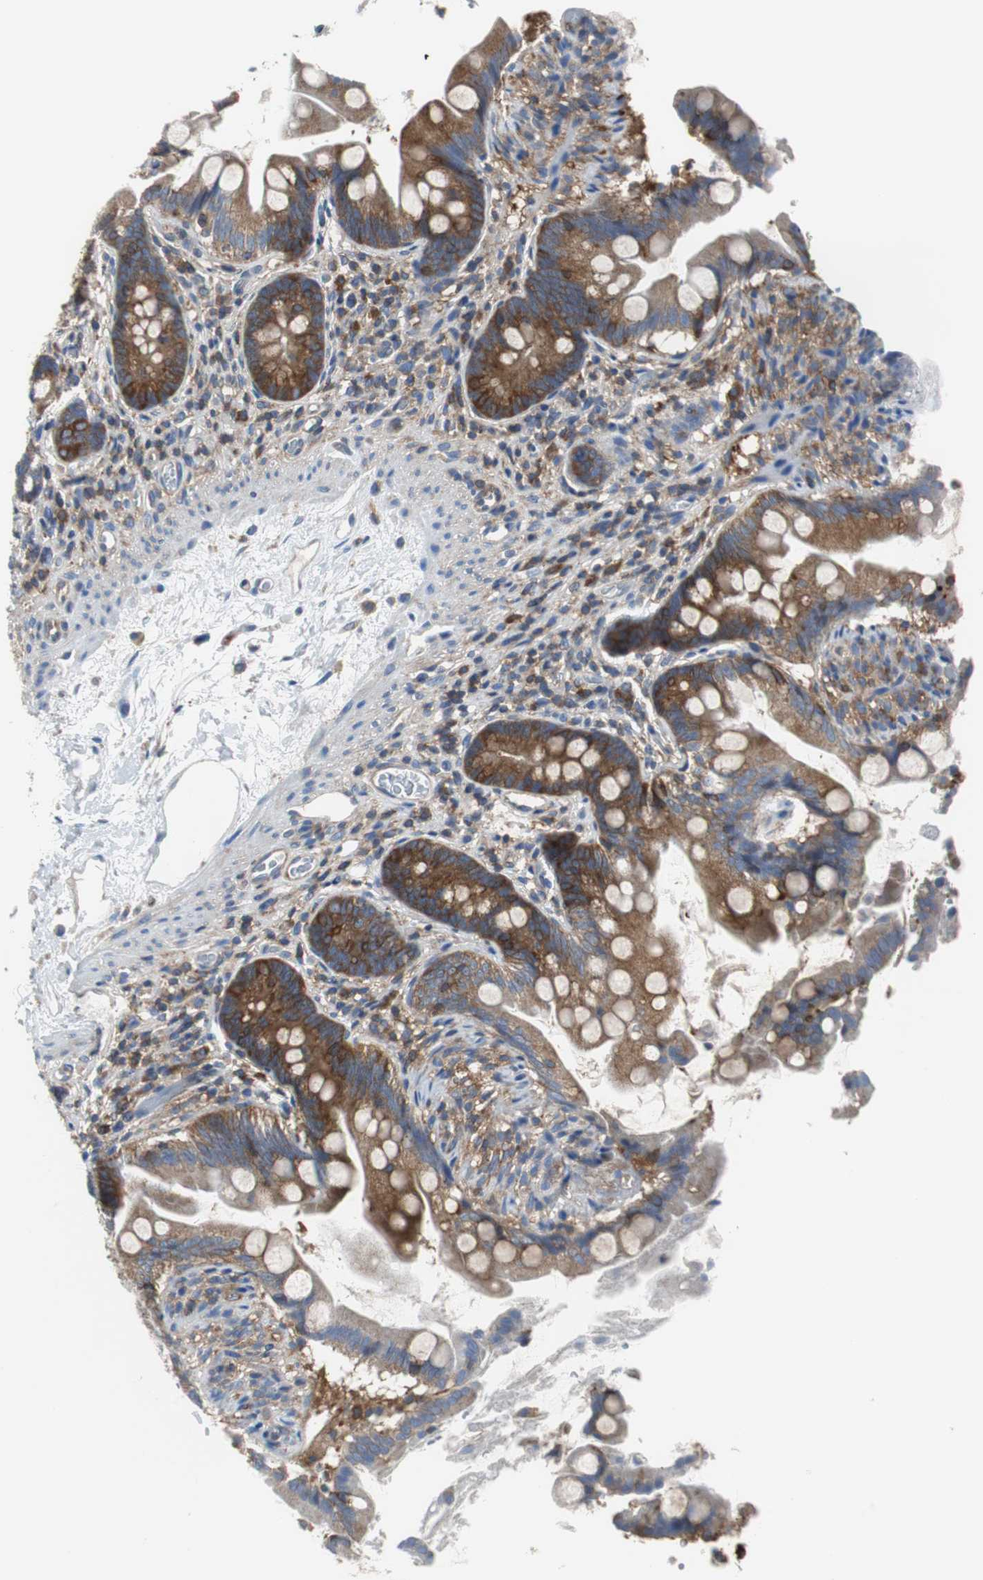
{"staining": {"intensity": "strong", "quantity": ">75%", "location": "cytoplasmic/membranous"}, "tissue": "small intestine", "cell_type": "Glandular cells", "image_type": "normal", "snomed": [{"axis": "morphology", "description": "Normal tissue, NOS"}, {"axis": "topography", "description": "Small intestine"}], "caption": "Brown immunohistochemical staining in unremarkable small intestine exhibits strong cytoplasmic/membranous expression in about >75% of glandular cells. The staining was performed using DAB, with brown indicating positive protein expression. Nuclei are stained blue with hematoxylin.", "gene": "BRAF", "patient": {"sex": "female", "age": 56}}